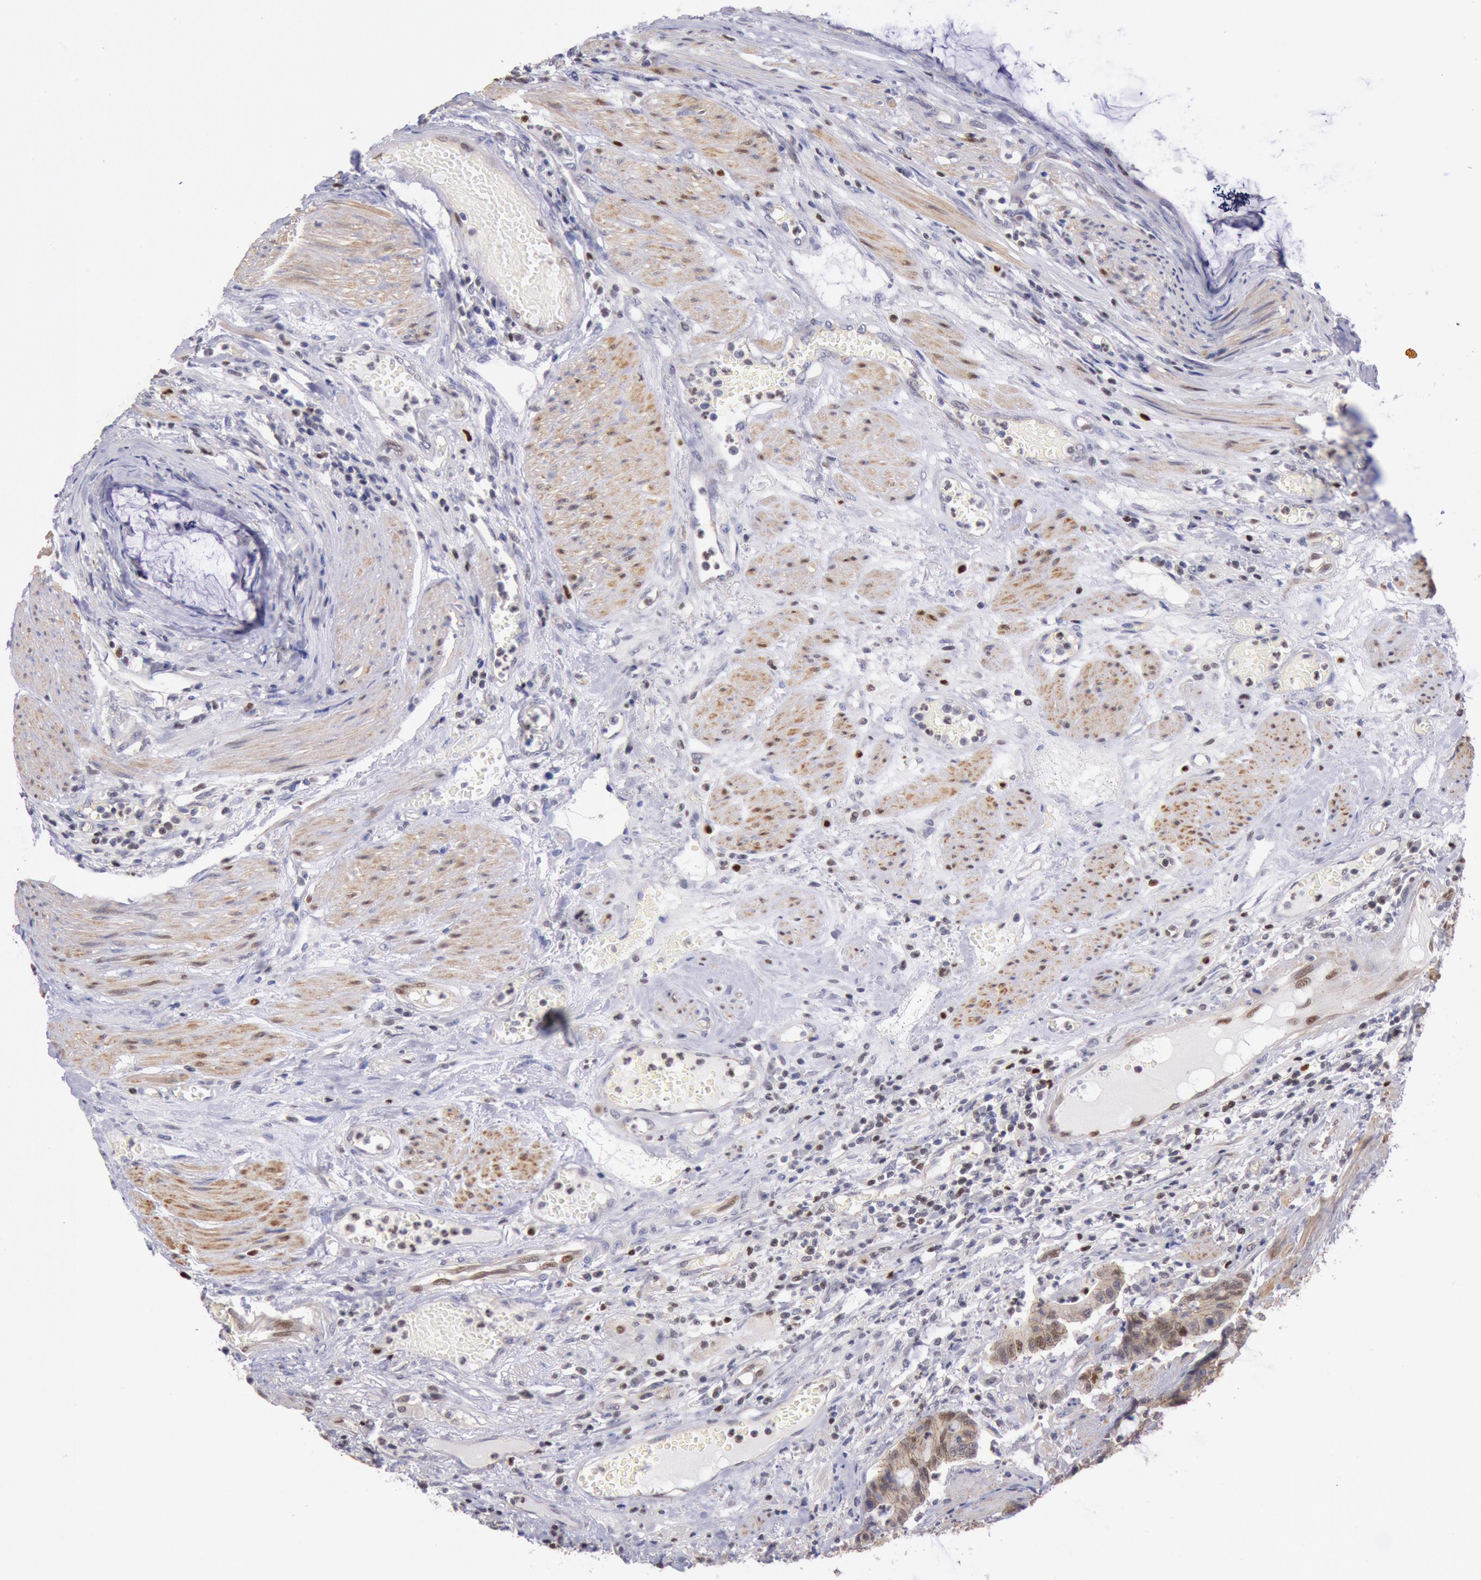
{"staining": {"intensity": "moderate", "quantity": "25%-75%", "location": "cytoplasmic/membranous"}, "tissue": "colorectal cancer", "cell_type": "Tumor cells", "image_type": "cancer", "snomed": [{"axis": "morphology", "description": "Adenocarcinoma, NOS"}, {"axis": "topography", "description": "Colon"}], "caption": "Colorectal cancer stained with immunohistochemistry (IHC) reveals moderate cytoplasmic/membranous staining in about 25%-75% of tumor cells.", "gene": "RPS6KA5", "patient": {"sex": "female", "age": 84}}